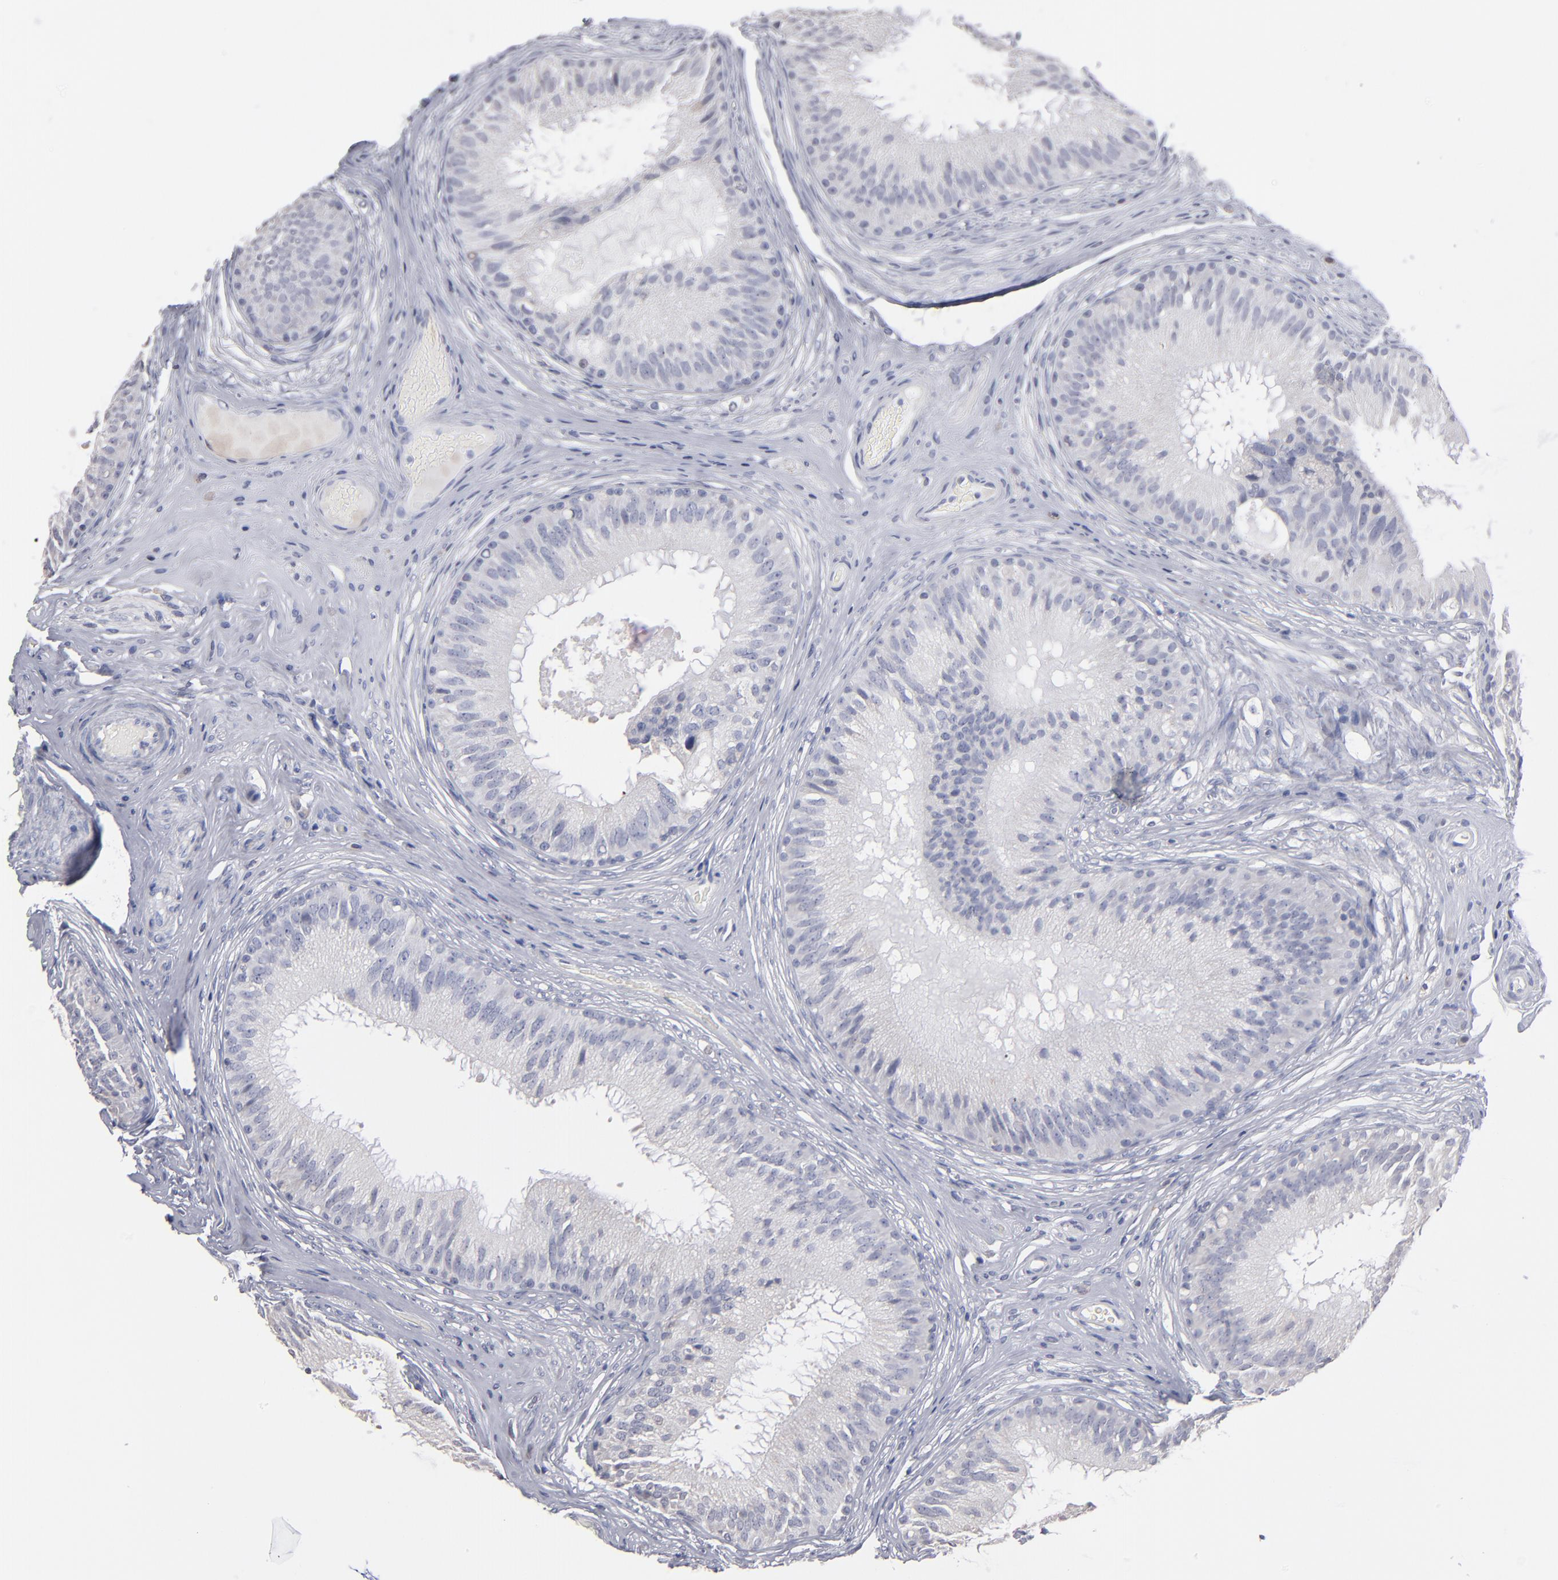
{"staining": {"intensity": "negative", "quantity": "none", "location": "none"}, "tissue": "epididymis", "cell_type": "Glandular cells", "image_type": "normal", "snomed": [{"axis": "morphology", "description": "Normal tissue, NOS"}, {"axis": "topography", "description": "Epididymis"}], "caption": "An image of epididymis stained for a protein displays no brown staining in glandular cells. (IHC, brightfield microscopy, high magnification).", "gene": "RPH3A", "patient": {"sex": "male", "age": 32}}